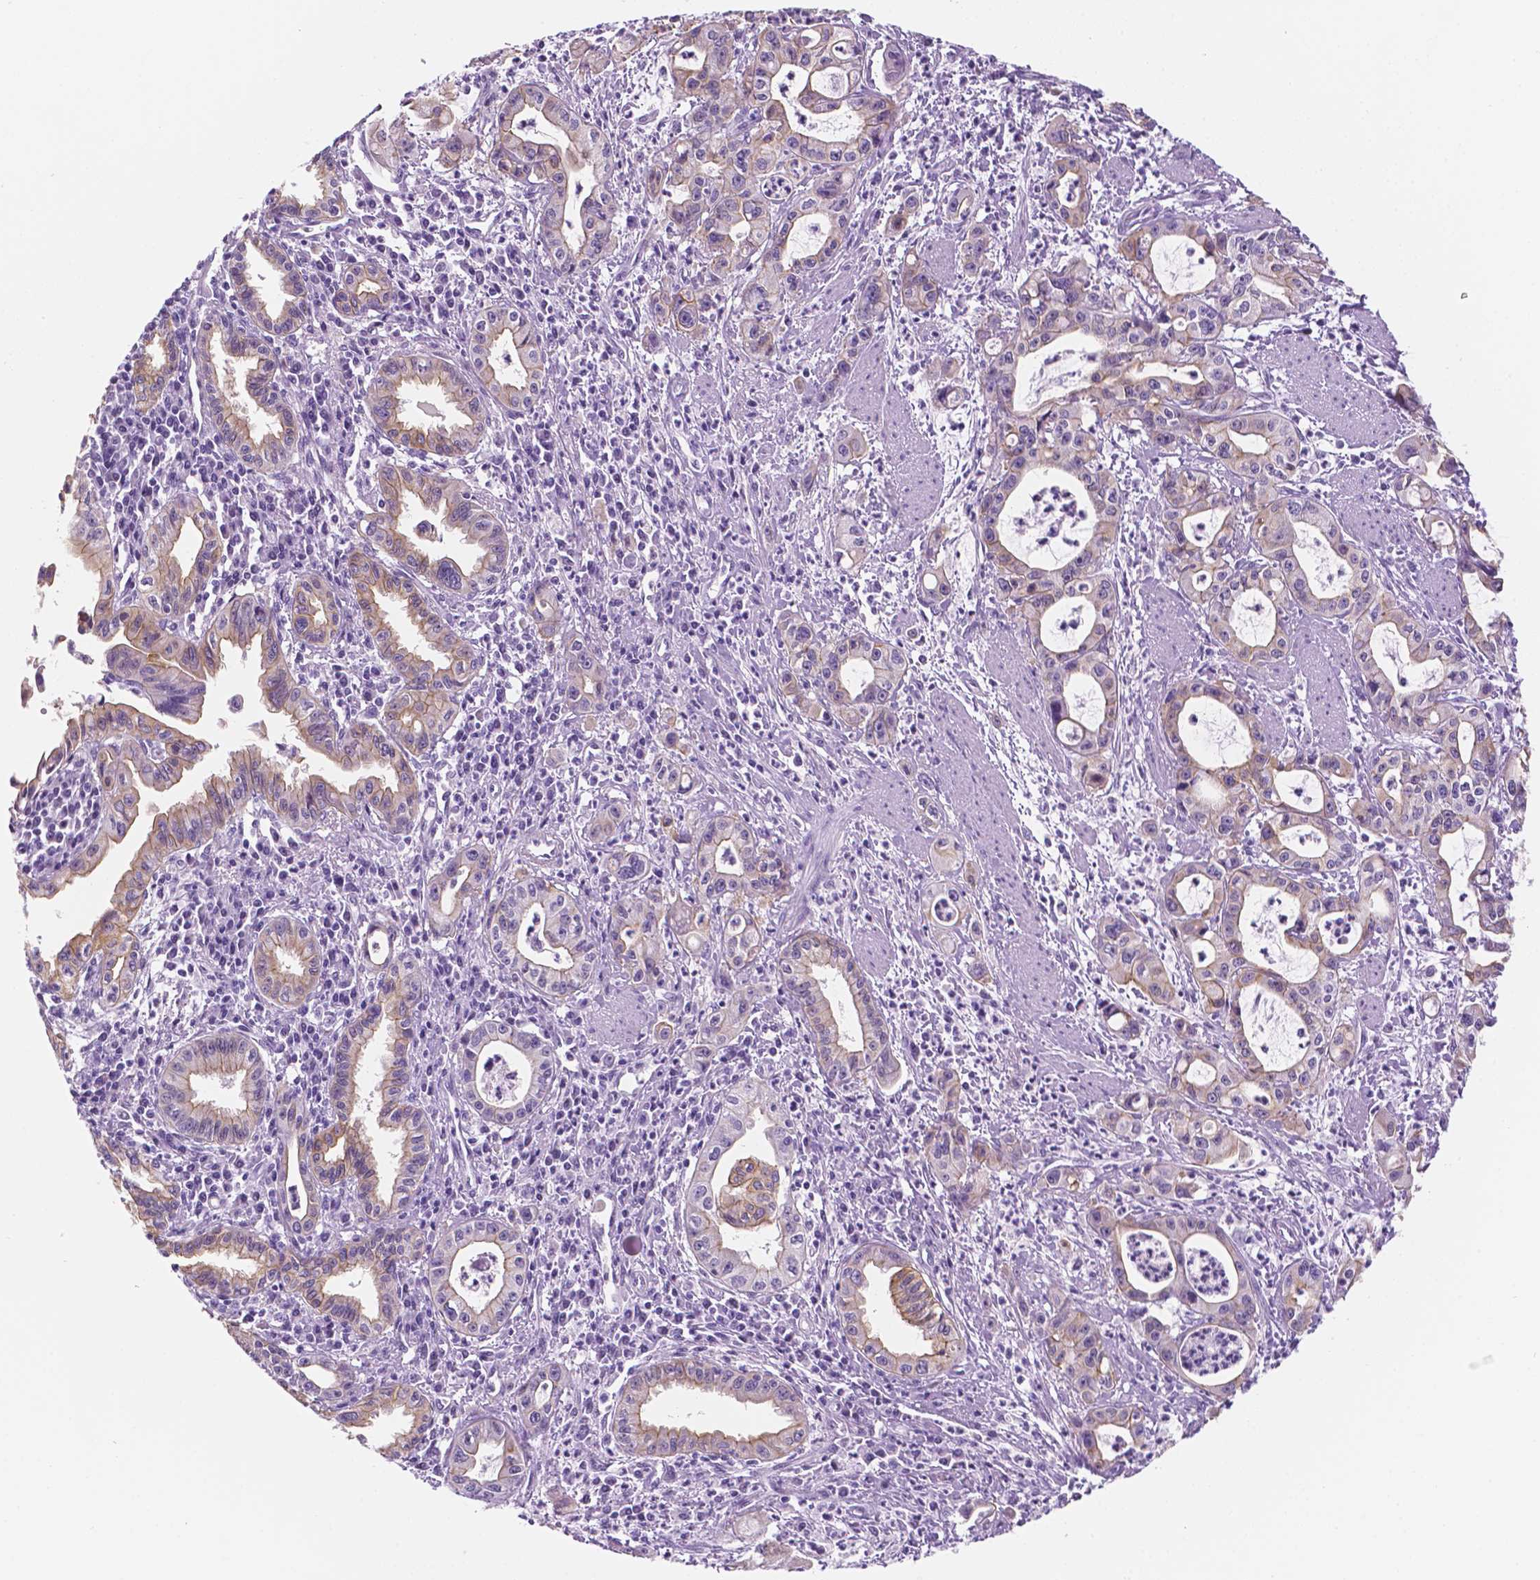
{"staining": {"intensity": "weak", "quantity": "25%-75%", "location": "cytoplasmic/membranous"}, "tissue": "pancreatic cancer", "cell_type": "Tumor cells", "image_type": "cancer", "snomed": [{"axis": "morphology", "description": "Adenocarcinoma, NOS"}, {"axis": "topography", "description": "Pancreas"}], "caption": "Weak cytoplasmic/membranous positivity is appreciated in about 25%-75% of tumor cells in adenocarcinoma (pancreatic).", "gene": "PPL", "patient": {"sex": "male", "age": 72}}